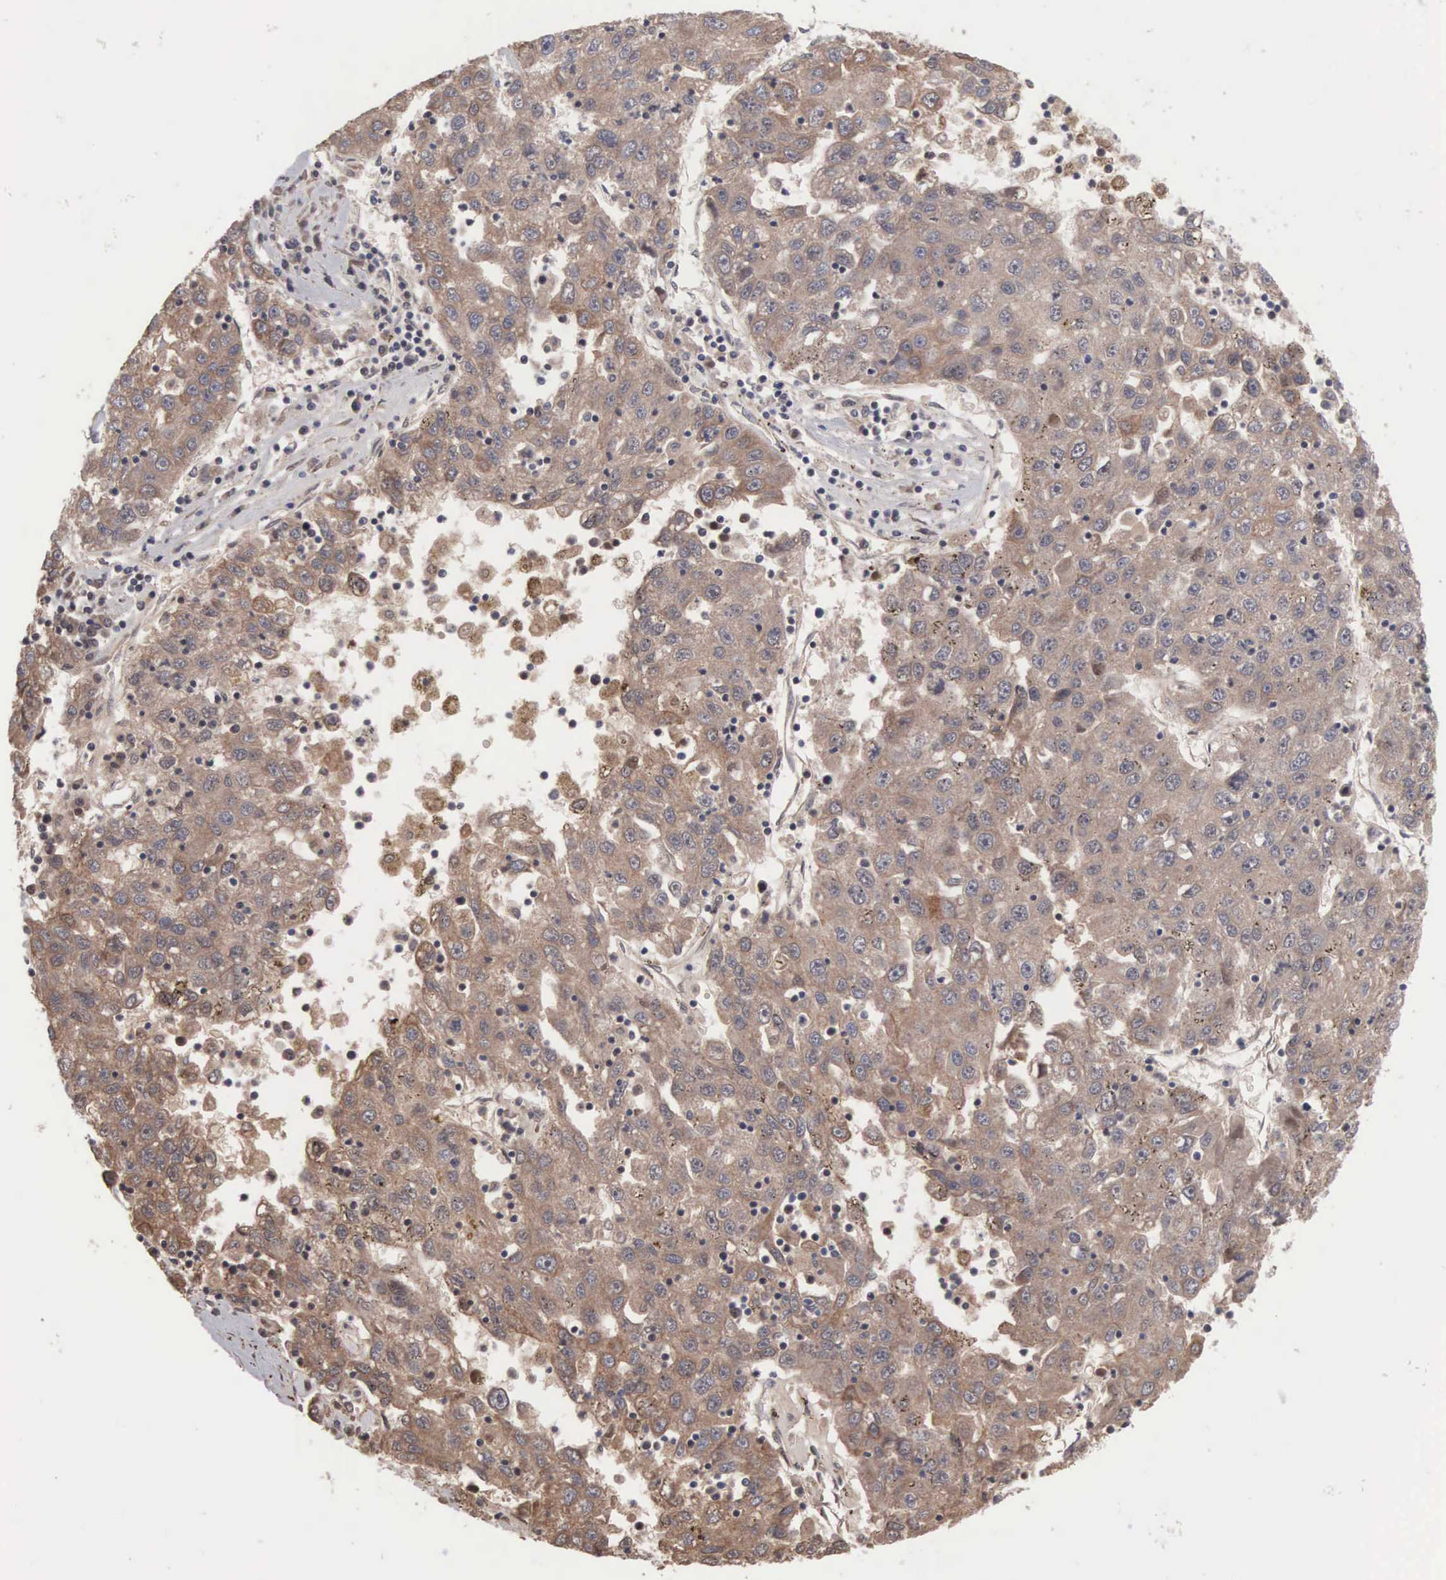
{"staining": {"intensity": "moderate", "quantity": ">75%", "location": "cytoplasmic/membranous"}, "tissue": "liver cancer", "cell_type": "Tumor cells", "image_type": "cancer", "snomed": [{"axis": "morphology", "description": "Carcinoma, Hepatocellular, NOS"}, {"axis": "topography", "description": "Liver"}], "caption": "Immunohistochemical staining of human liver cancer shows medium levels of moderate cytoplasmic/membranous protein expression in approximately >75% of tumor cells.", "gene": "INF2", "patient": {"sex": "male", "age": 49}}